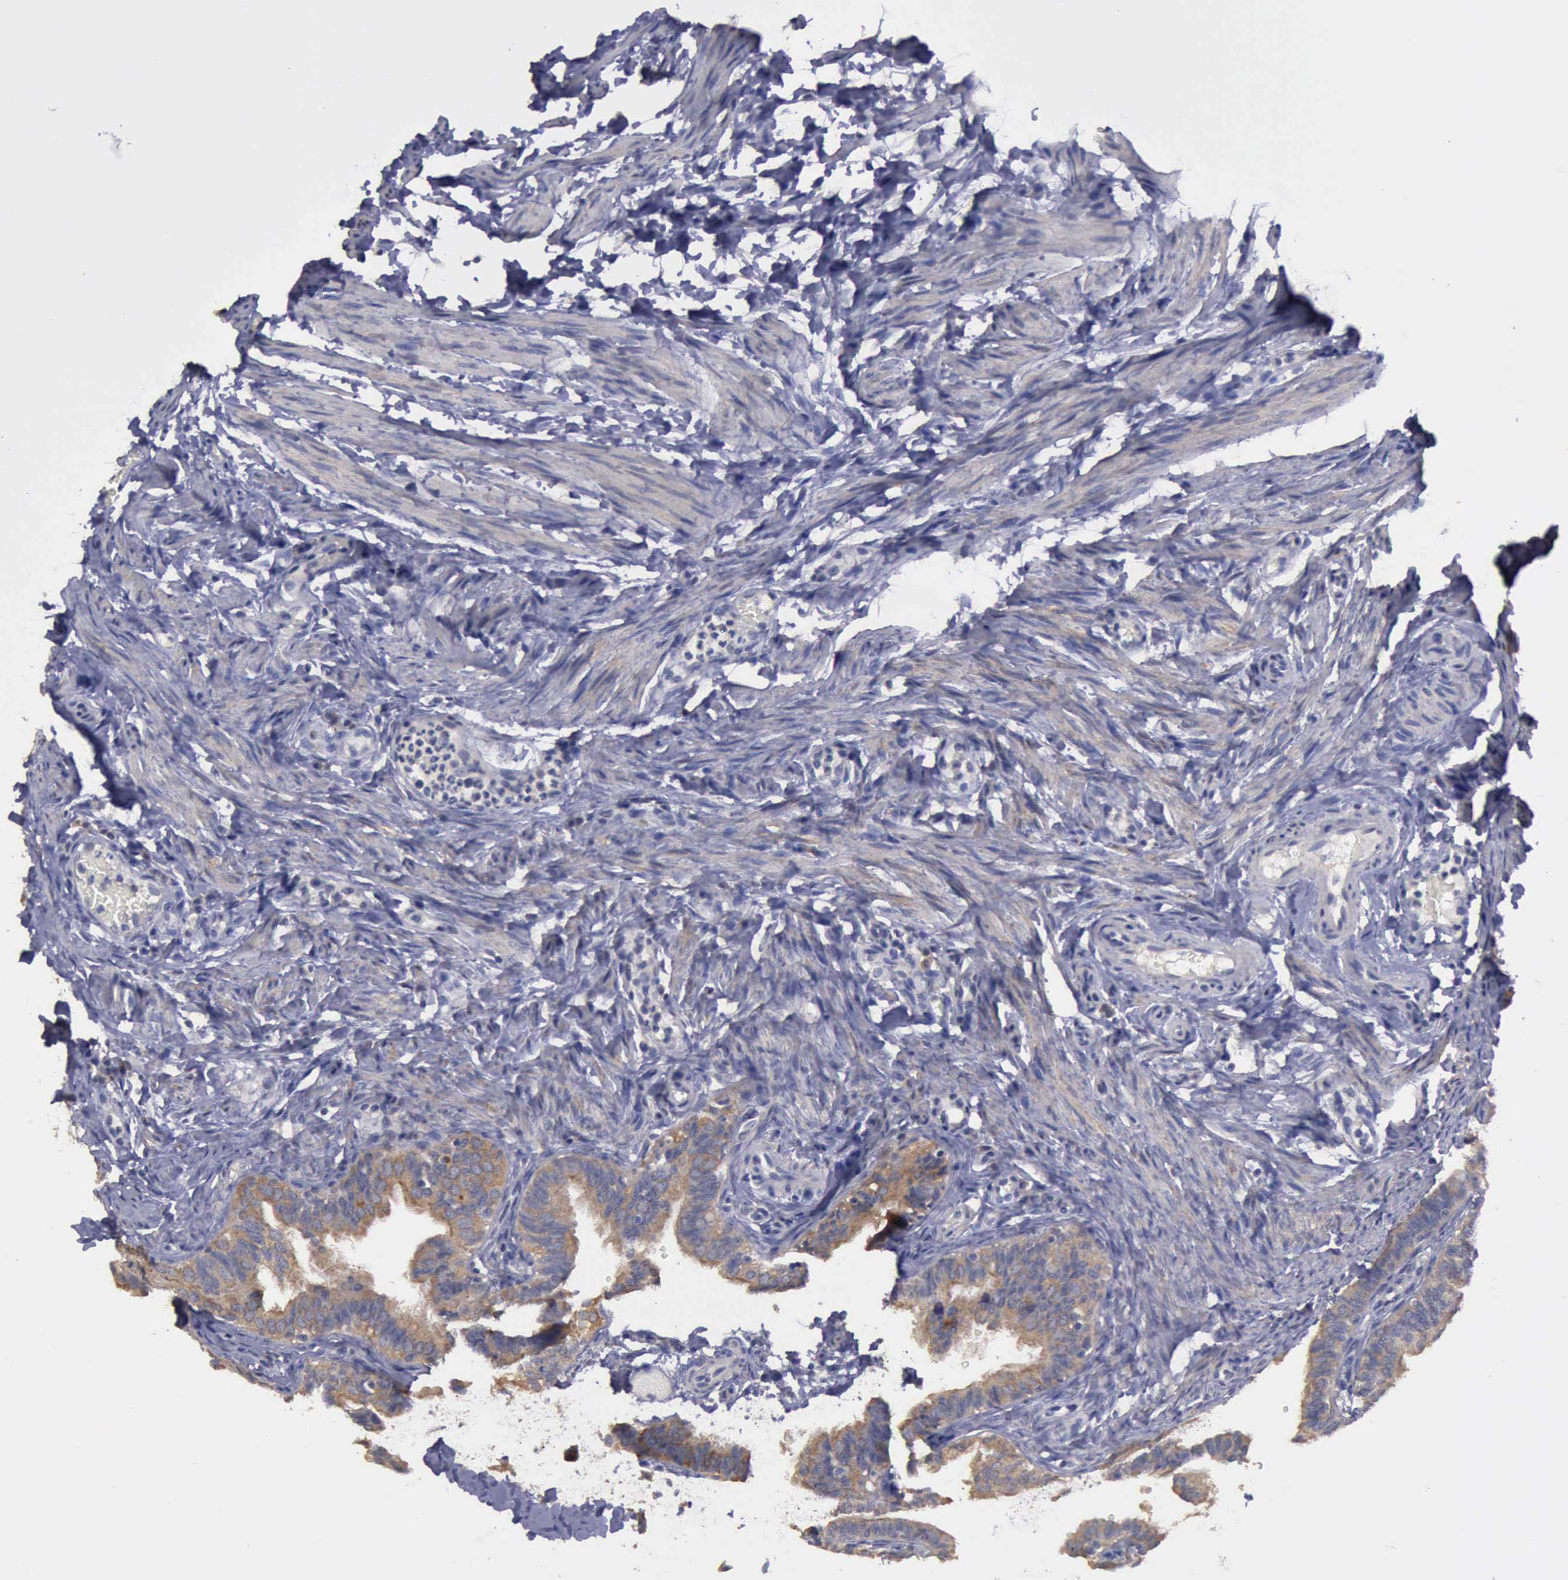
{"staining": {"intensity": "moderate", "quantity": ">75%", "location": "cytoplasmic/membranous"}, "tissue": "fallopian tube", "cell_type": "Glandular cells", "image_type": "normal", "snomed": [{"axis": "morphology", "description": "Normal tissue, NOS"}, {"axis": "topography", "description": "Fallopian tube"}, {"axis": "topography", "description": "Ovary"}], "caption": "Glandular cells exhibit medium levels of moderate cytoplasmic/membranous staining in approximately >75% of cells in unremarkable fallopian tube. The staining was performed using DAB (3,3'-diaminobenzidine), with brown indicating positive protein expression. Nuclei are stained blue with hematoxylin.", "gene": "PHKA1", "patient": {"sex": "female", "age": 51}}